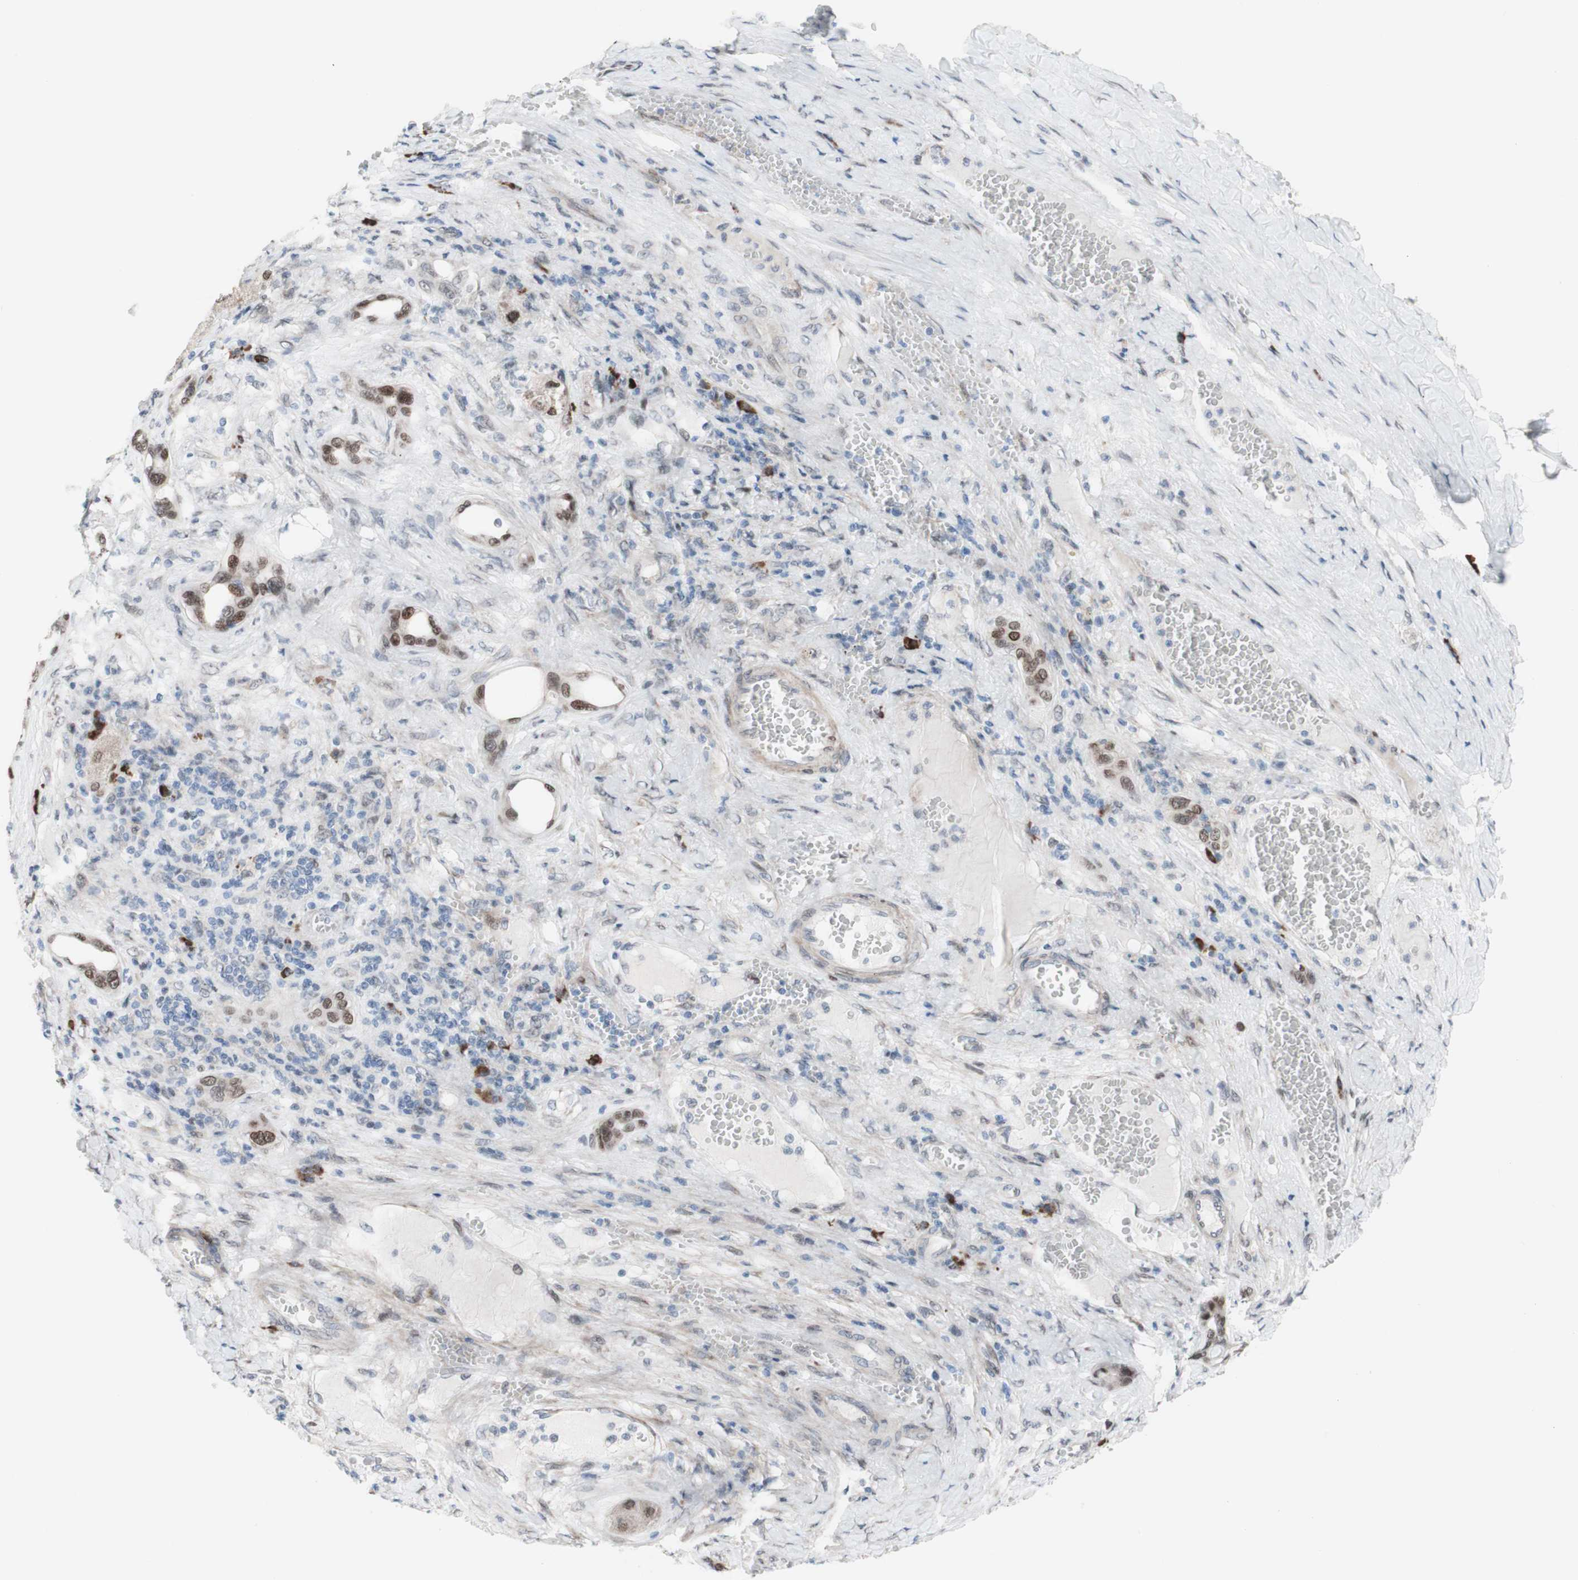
{"staining": {"intensity": "moderate", "quantity": ">75%", "location": "nuclear"}, "tissue": "liver cancer", "cell_type": "Tumor cells", "image_type": "cancer", "snomed": [{"axis": "morphology", "description": "Carcinoma, Hepatocellular, NOS"}, {"axis": "topography", "description": "Liver"}], "caption": "Human hepatocellular carcinoma (liver) stained for a protein (brown) demonstrates moderate nuclear positive expression in approximately >75% of tumor cells.", "gene": "PHTF2", "patient": {"sex": "female", "age": 73}}